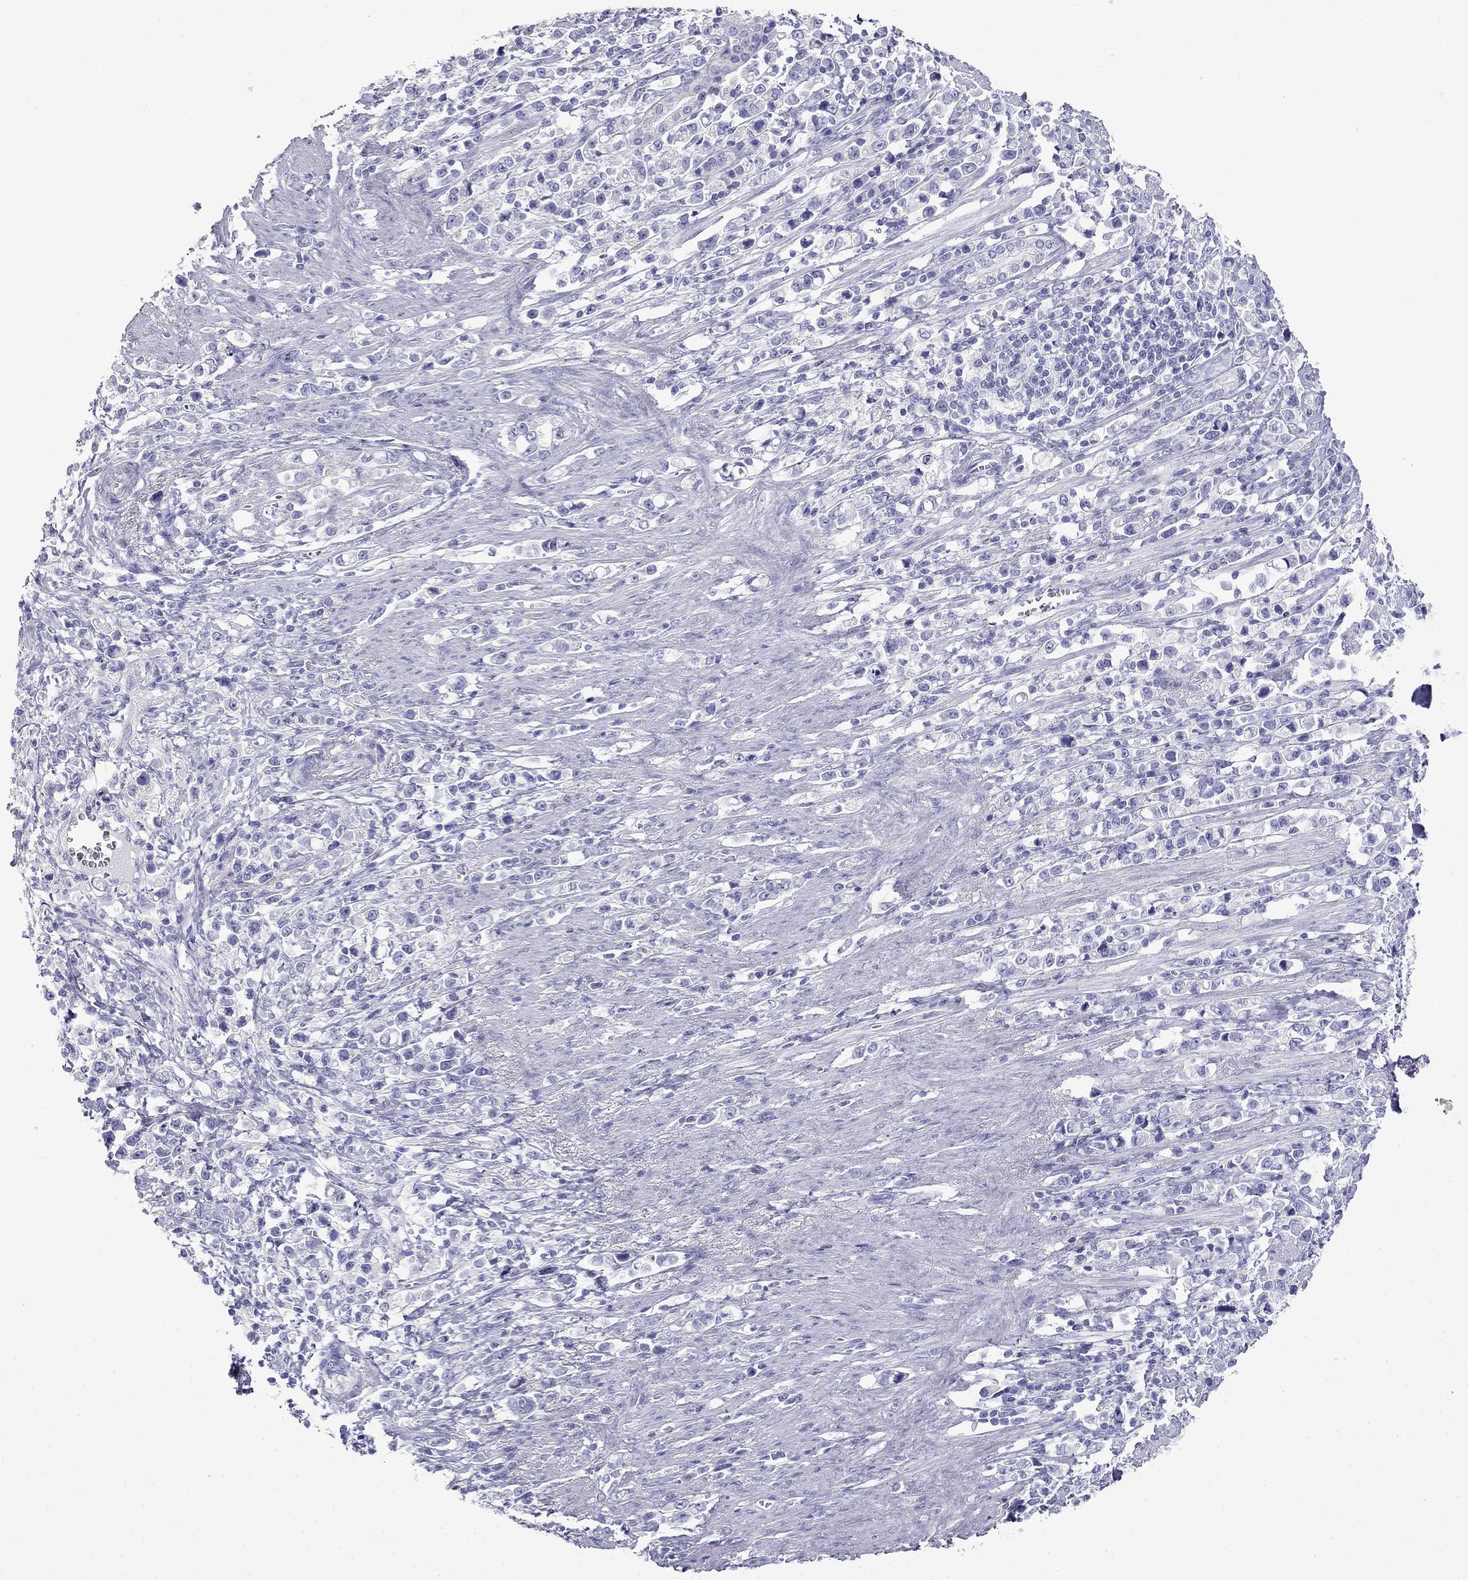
{"staining": {"intensity": "negative", "quantity": "none", "location": "none"}, "tissue": "stomach cancer", "cell_type": "Tumor cells", "image_type": "cancer", "snomed": [{"axis": "morphology", "description": "Adenocarcinoma, NOS"}, {"axis": "topography", "description": "Stomach"}], "caption": "This histopathology image is of adenocarcinoma (stomach) stained with immunohistochemistry (IHC) to label a protein in brown with the nuclei are counter-stained blue. There is no expression in tumor cells.", "gene": "MYO15A", "patient": {"sex": "male", "age": 63}}